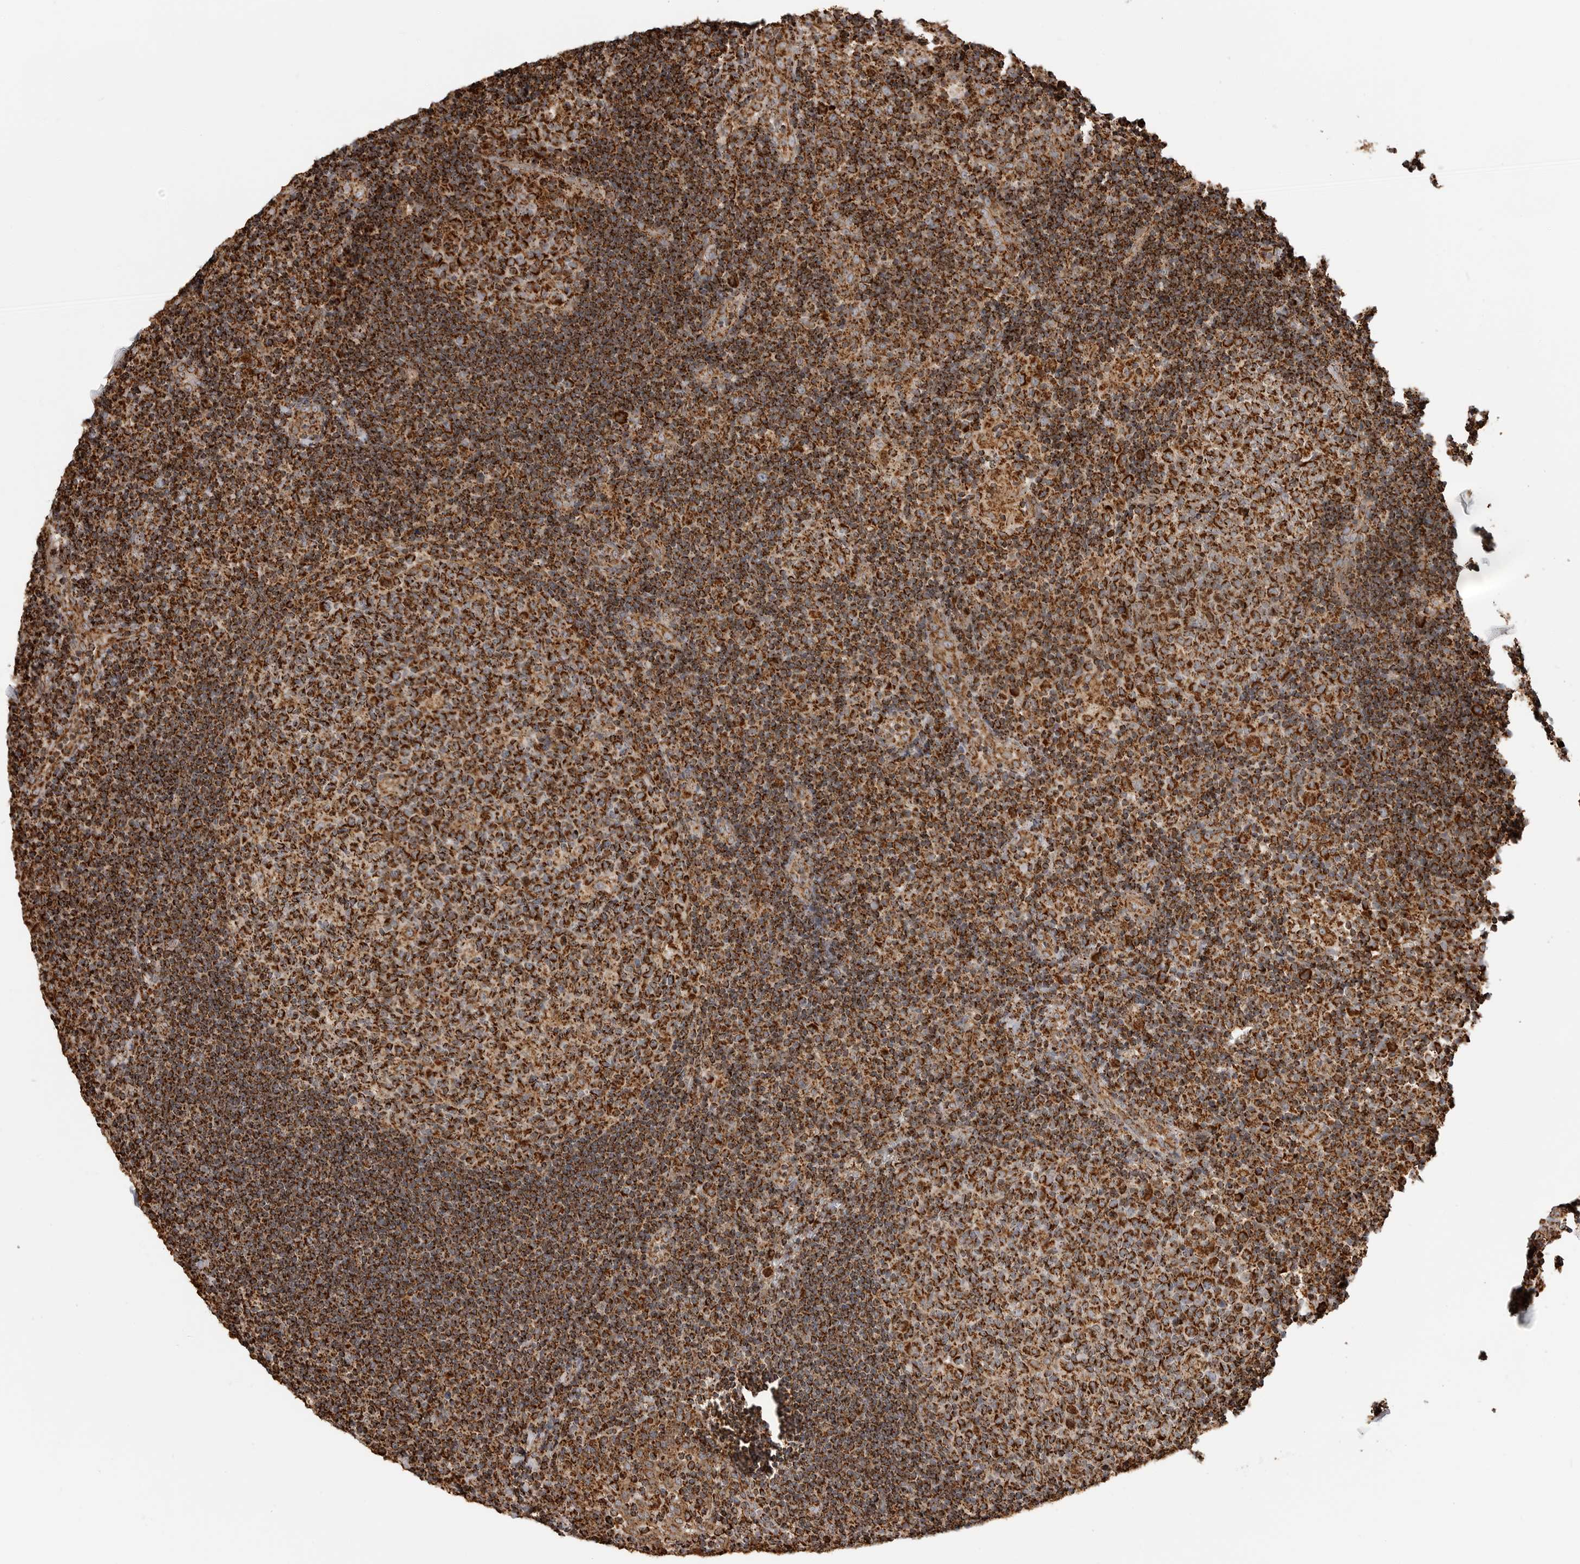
{"staining": {"intensity": "strong", "quantity": ">75%", "location": "cytoplasmic/membranous"}, "tissue": "tonsil", "cell_type": "Germinal center cells", "image_type": "normal", "snomed": [{"axis": "morphology", "description": "Normal tissue, NOS"}, {"axis": "topography", "description": "Tonsil"}], "caption": "This histopathology image displays immunohistochemistry staining of unremarkable human tonsil, with high strong cytoplasmic/membranous positivity in about >75% of germinal center cells.", "gene": "BMP2K", "patient": {"sex": "female", "age": 40}}